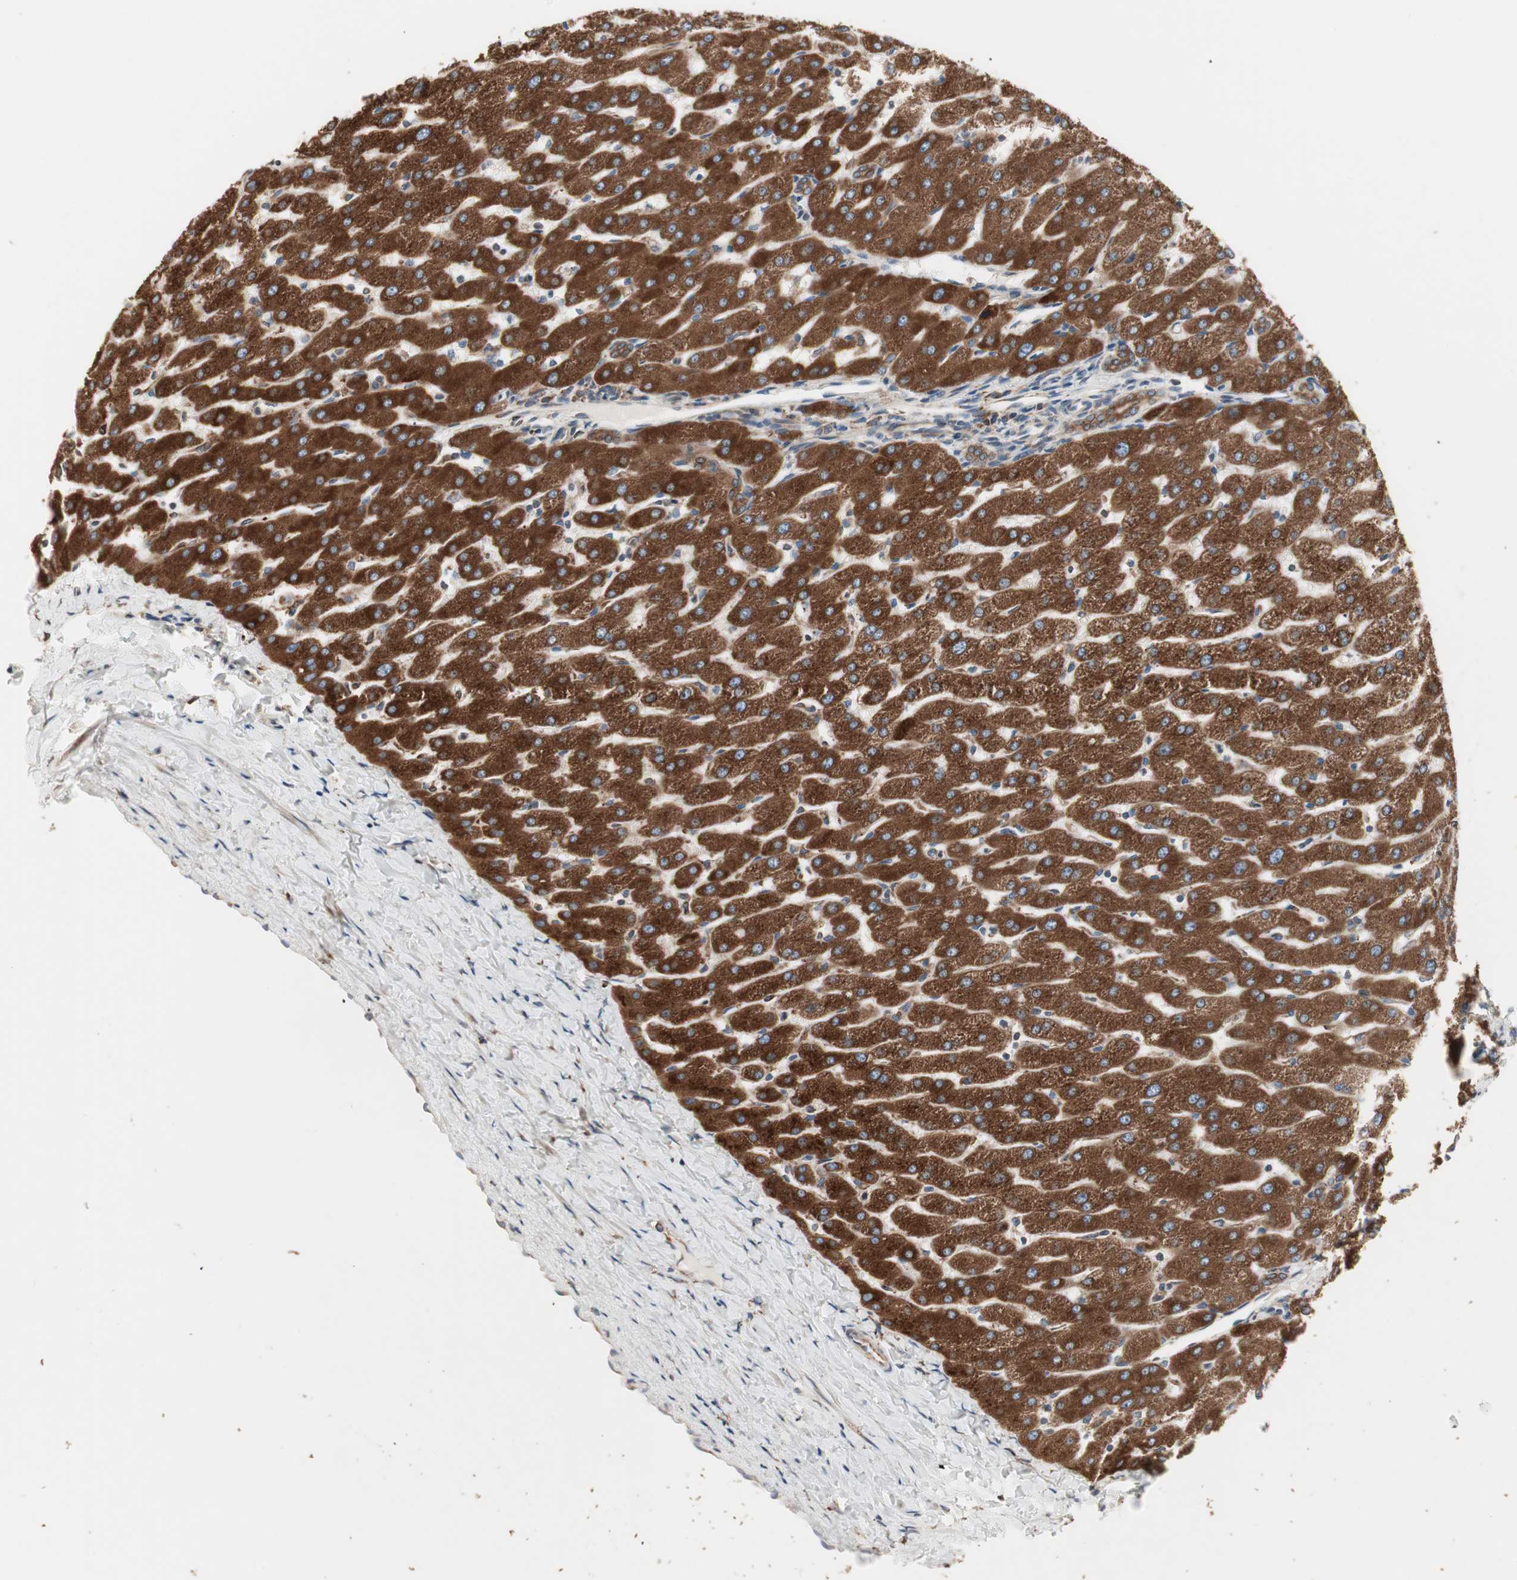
{"staining": {"intensity": "moderate", "quantity": ">75%", "location": "cytoplasmic/membranous"}, "tissue": "liver", "cell_type": "Cholangiocytes", "image_type": "normal", "snomed": [{"axis": "morphology", "description": "Normal tissue, NOS"}, {"axis": "morphology", "description": "Fibrosis, NOS"}, {"axis": "topography", "description": "Liver"}], "caption": "Human liver stained with a brown dye reveals moderate cytoplasmic/membranous positive positivity in approximately >75% of cholangiocytes.", "gene": "H6PD", "patient": {"sex": "female", "age": 29}}